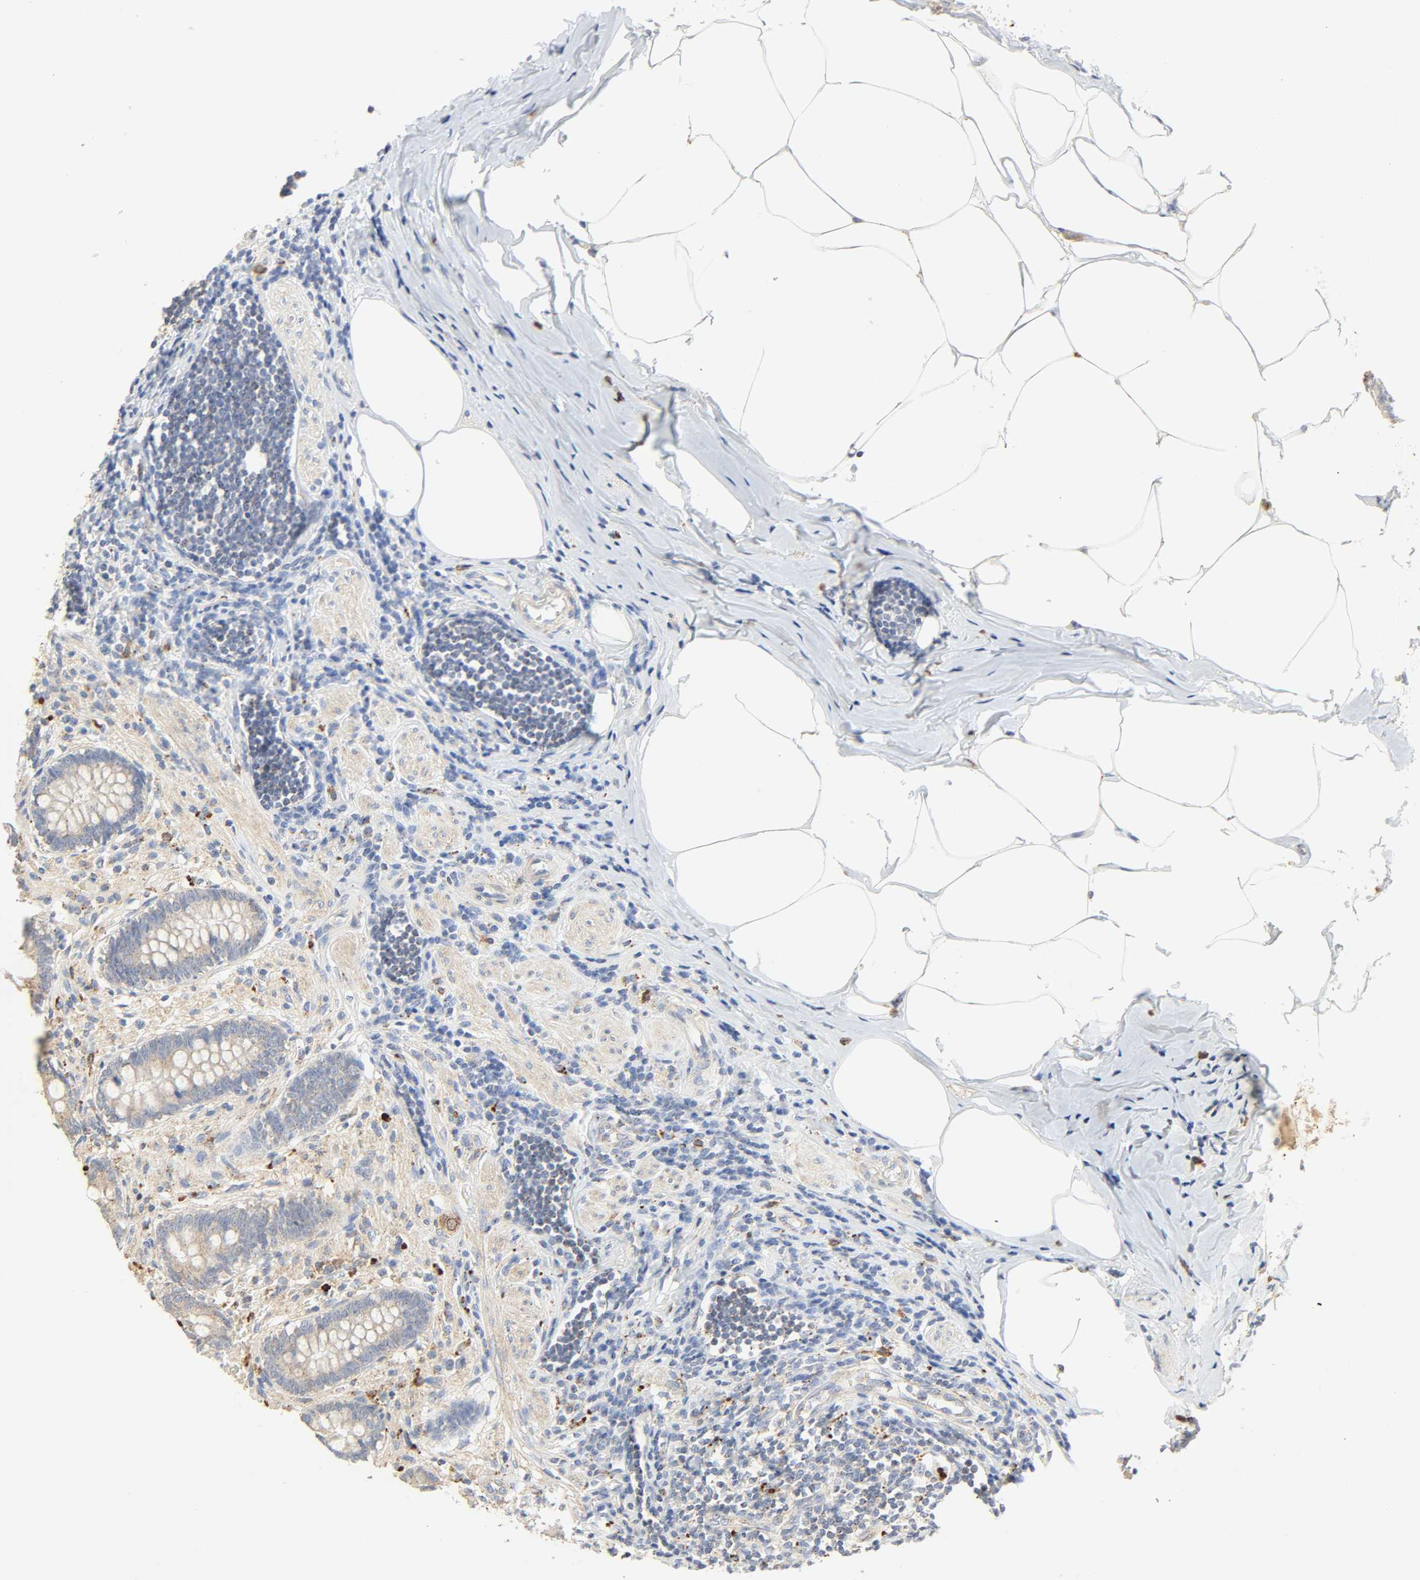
{"staining": {"intensity": "moderate", "quantity": "25%-75%", "location": "cytoplasmic/membranous"}, "tissue": "appendix", "cell_type": "Glandular cells", "image_type": "normal", "snomed": [{"axis": "morphology", "description": "Normal tissue, NOS"}, {"axis": "topography", "description": "Appendix"}], "caption": "Glandular cells show moderate cytoplasmic/membranous staining in approximately 25%-75% of cells in benign appendix.", "gene": "CAMK2A", "patient": {"sex": "female", "age": 50}}